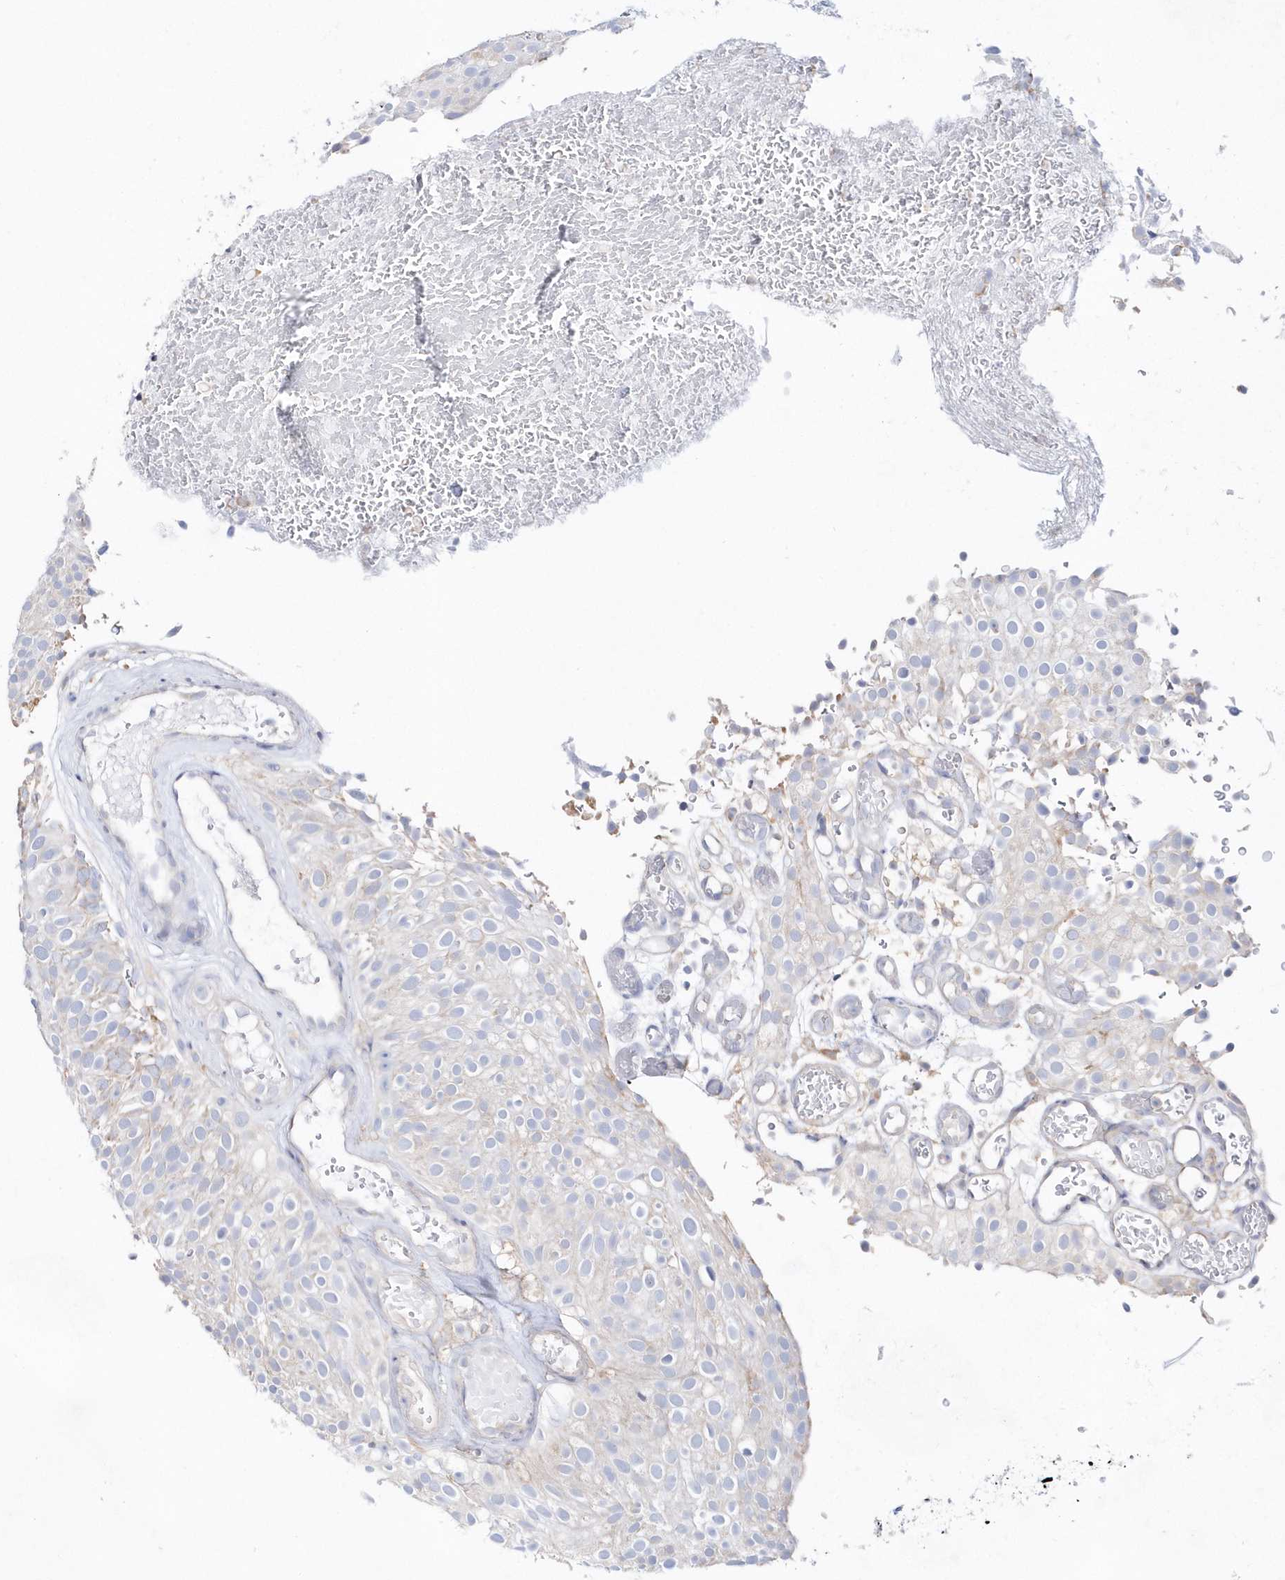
{"staining": {"intensity": "negative", "quantity": "none", "location": "none"}, "tissue": "urothelial cancer", "cell_type": "Tumor cells", "image_type": "cancer", "snomed": [{"axis": "morphology", "description": "Urothelial carcinoma, Low grade"}, {"axis": "topography", "description": "Urinary bladder"}], "caption": "This is an immunohistochemistry photomicrograph of urothelial carcinoma (low-grade). There is no positivity in tumor cells.", "gene": "BDH2", "patient": {"sex": "male", "age": 78}}